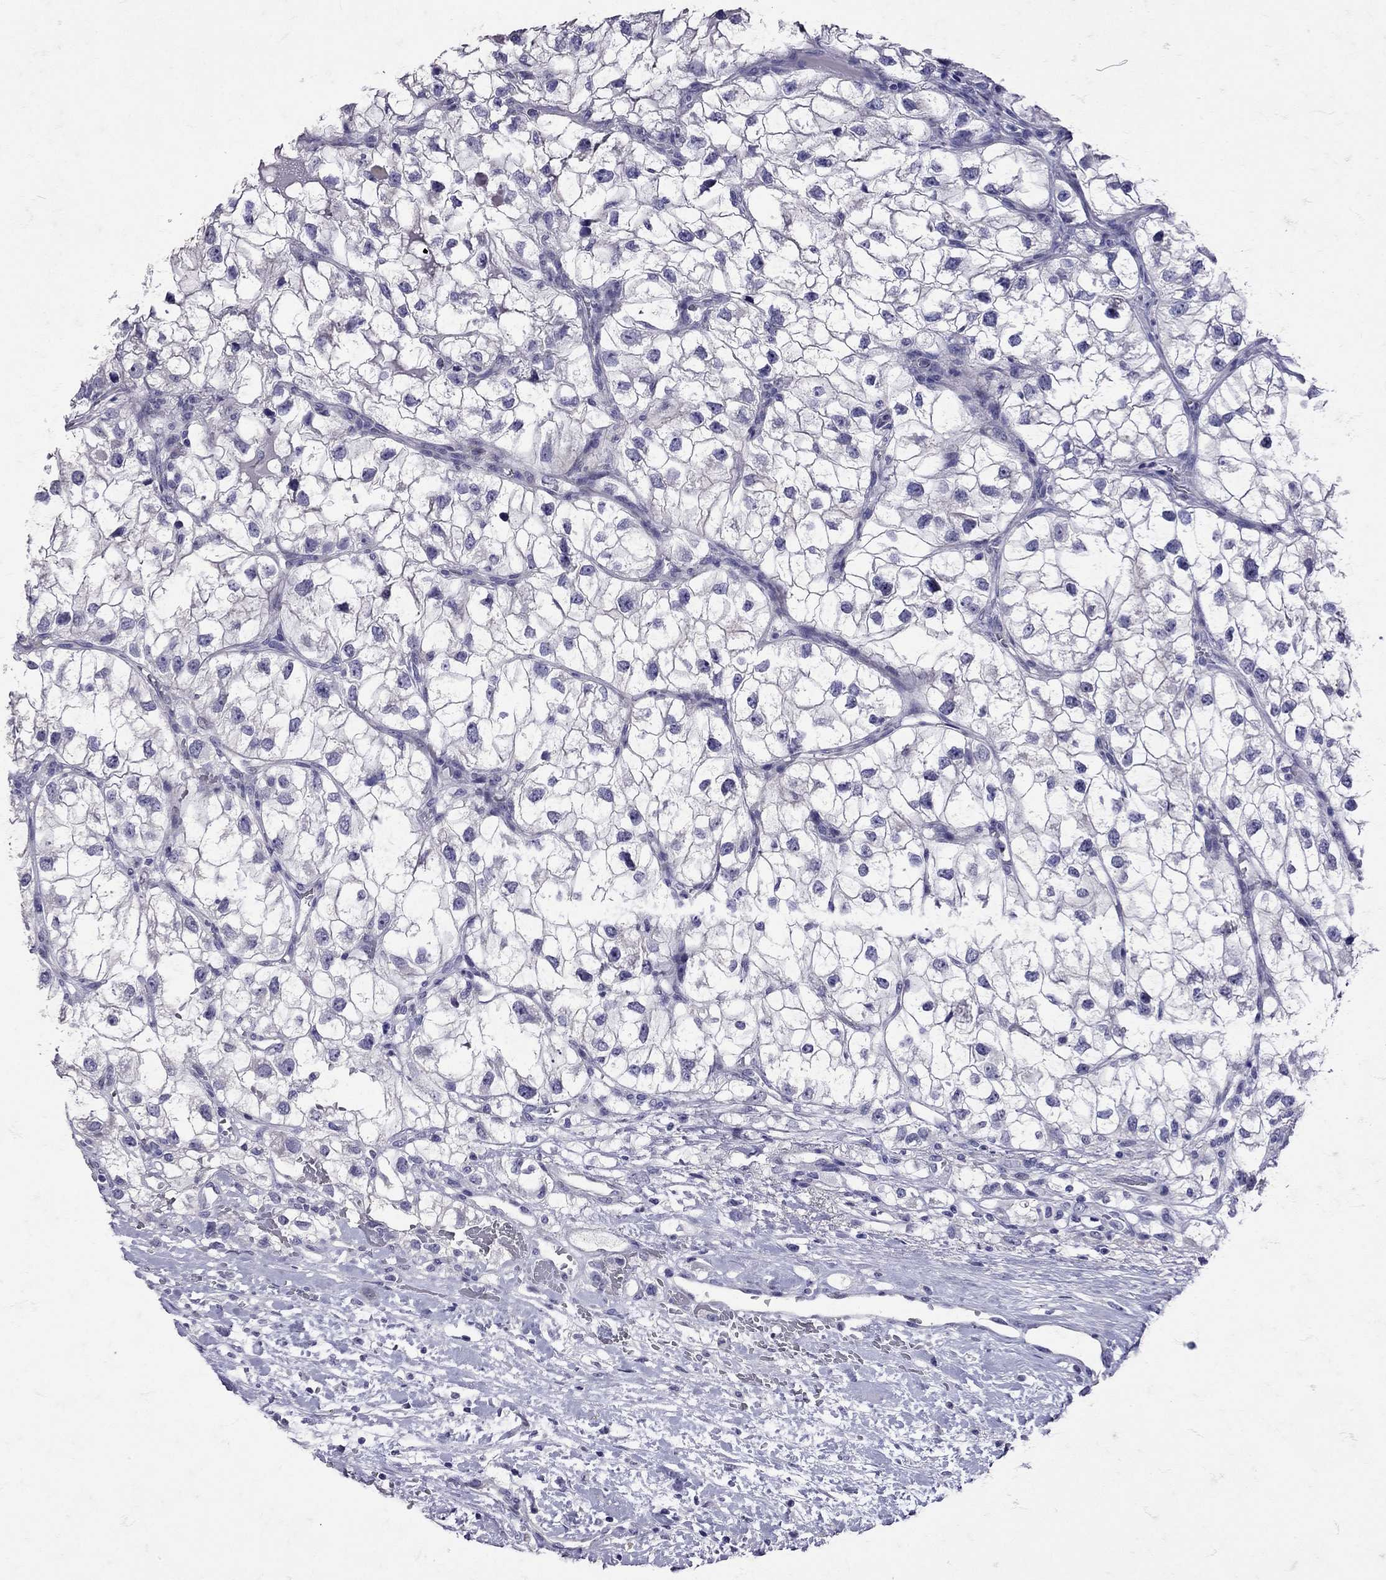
{"staining": {"intensity": "negative", "quantity": "none", "location": "none"}, "tissue": "renal cancer", "cell_type": "Tumor cells", "image_type": "cancer", "snomed": [{"axis": "morphology", "description": "Adenocarcinoma, NOS"}, {"axis": "topography", "description": "Kidney"}], "caption": "Renal cancer (adenocarcinoma) was stained to show a protein in brown. There is no significant expression in tumor cells.", "gene": "SST", "patient": {"sex": "male", "age": 59}}